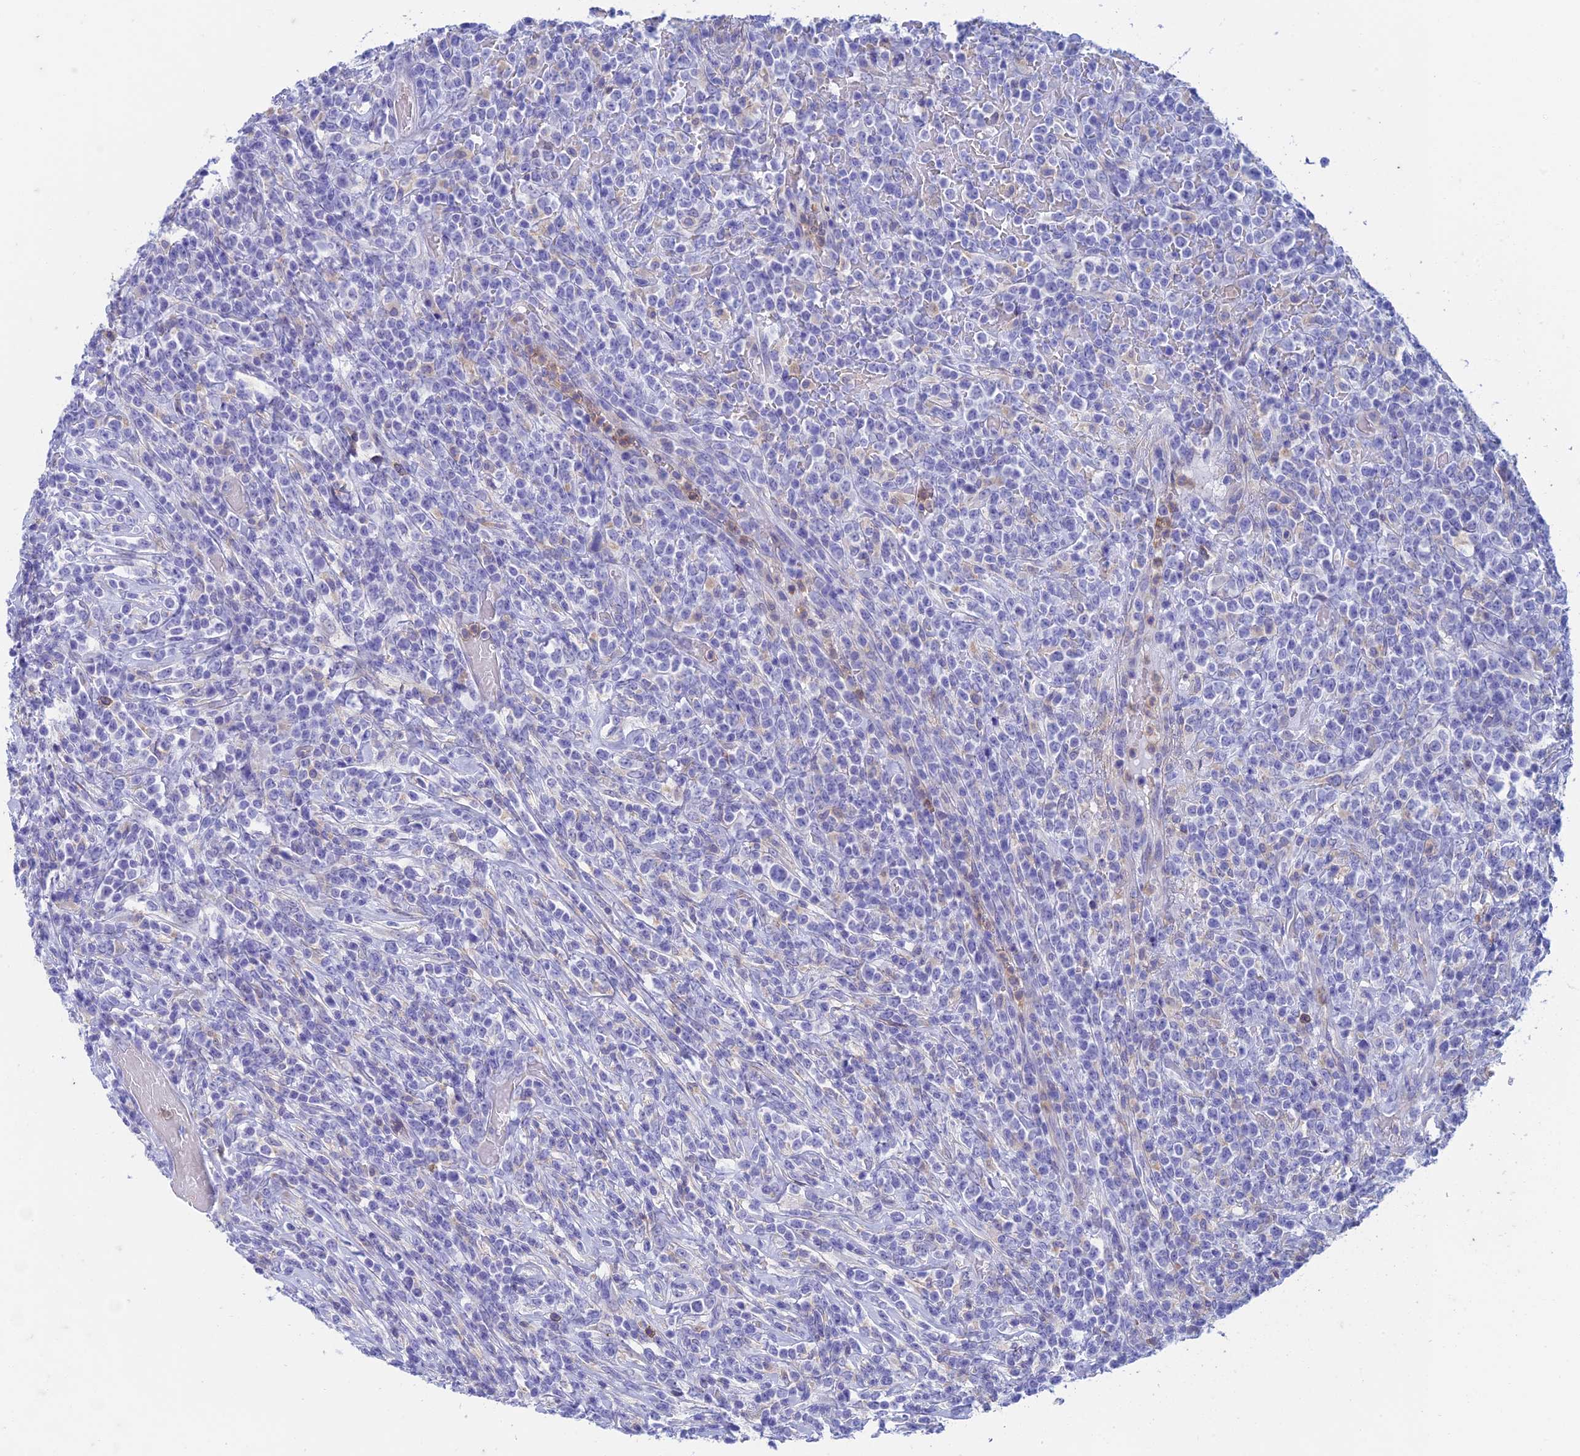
{"staining": {"intensity": "negative", "quantity": "none", "location": "none"}, "tissue": "lymphoma", "cell_type": "Tumor cells", "image_type": "cancer", "snomed": [{"axis": "morphology", "description": "Malignant lymphoma, non-Hodgkin's type, High grade"}, {"axis": "topography", "description": "Colon"}], "caption": "Immunohistochemical staining of lymphoma displays no significant expression in tumor cells.", "gene": "FGF7", "patient": {"sex": "female", "age": 53}}